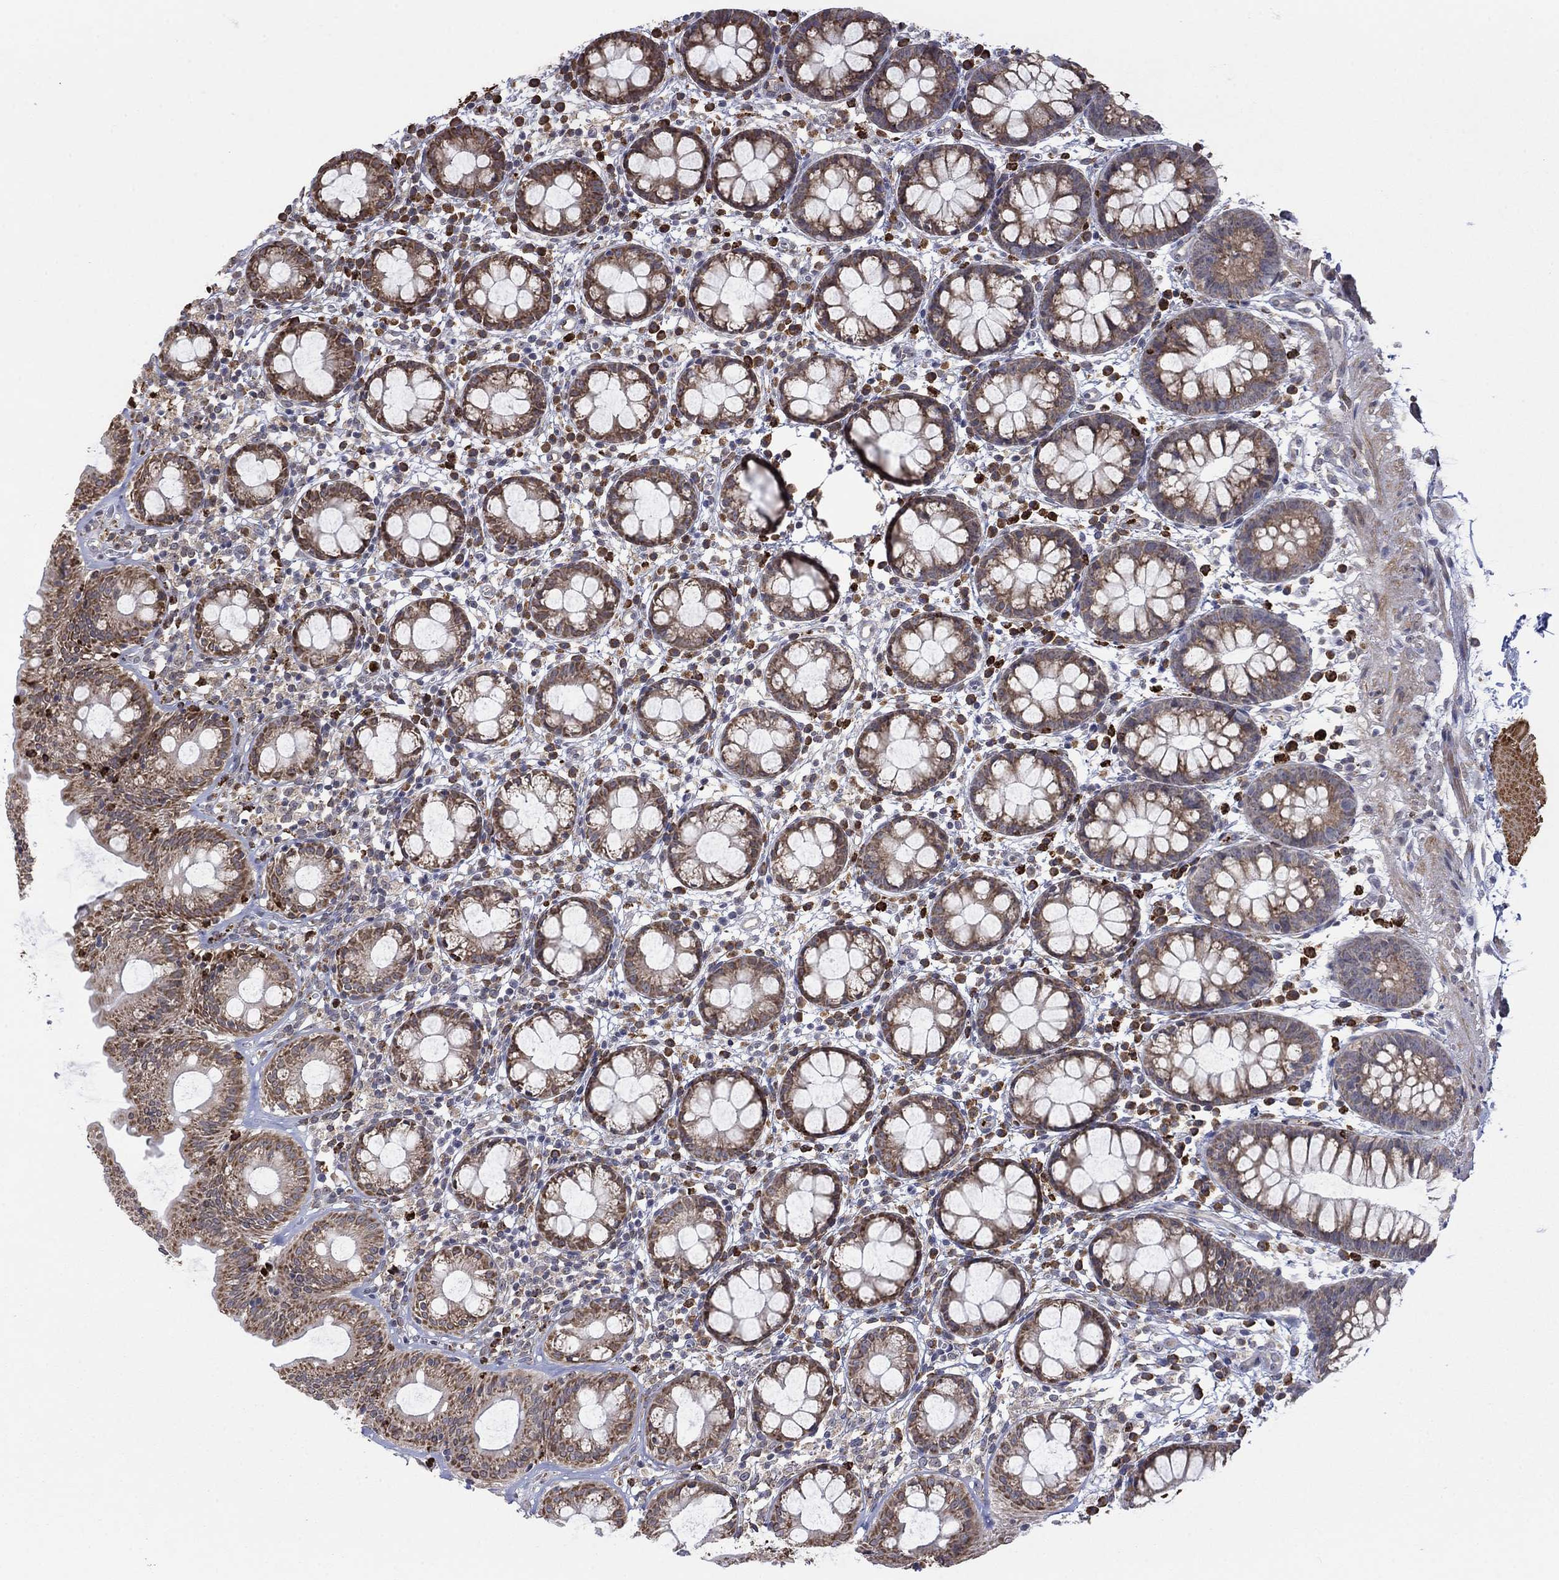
{"staining": {"intensity": "moderate", "quantity": "25%-75%", "location": "cytoplasmic/membranous"}, "tissue": "rectum", "cell_type": "Glandular cells", "image_type": "normal", "snomed": [{"axis": "morphology", "description": "Normal tissue, NOS"}, {"axis": "topography", "description": "Rectum"}], "caption": "Immunohistochemical staining of benign rectum exhibits medium levels of moderate cytoplasmic/membranous positivity in about 25%-75% of glandular cells. The staining is performed using DAB brown chromogen to label protein expression. The nuclei are counter-stained blue using hematoxylin.", "gene": "MTRFR", "patient": {"sex": "male", "age": 57}}